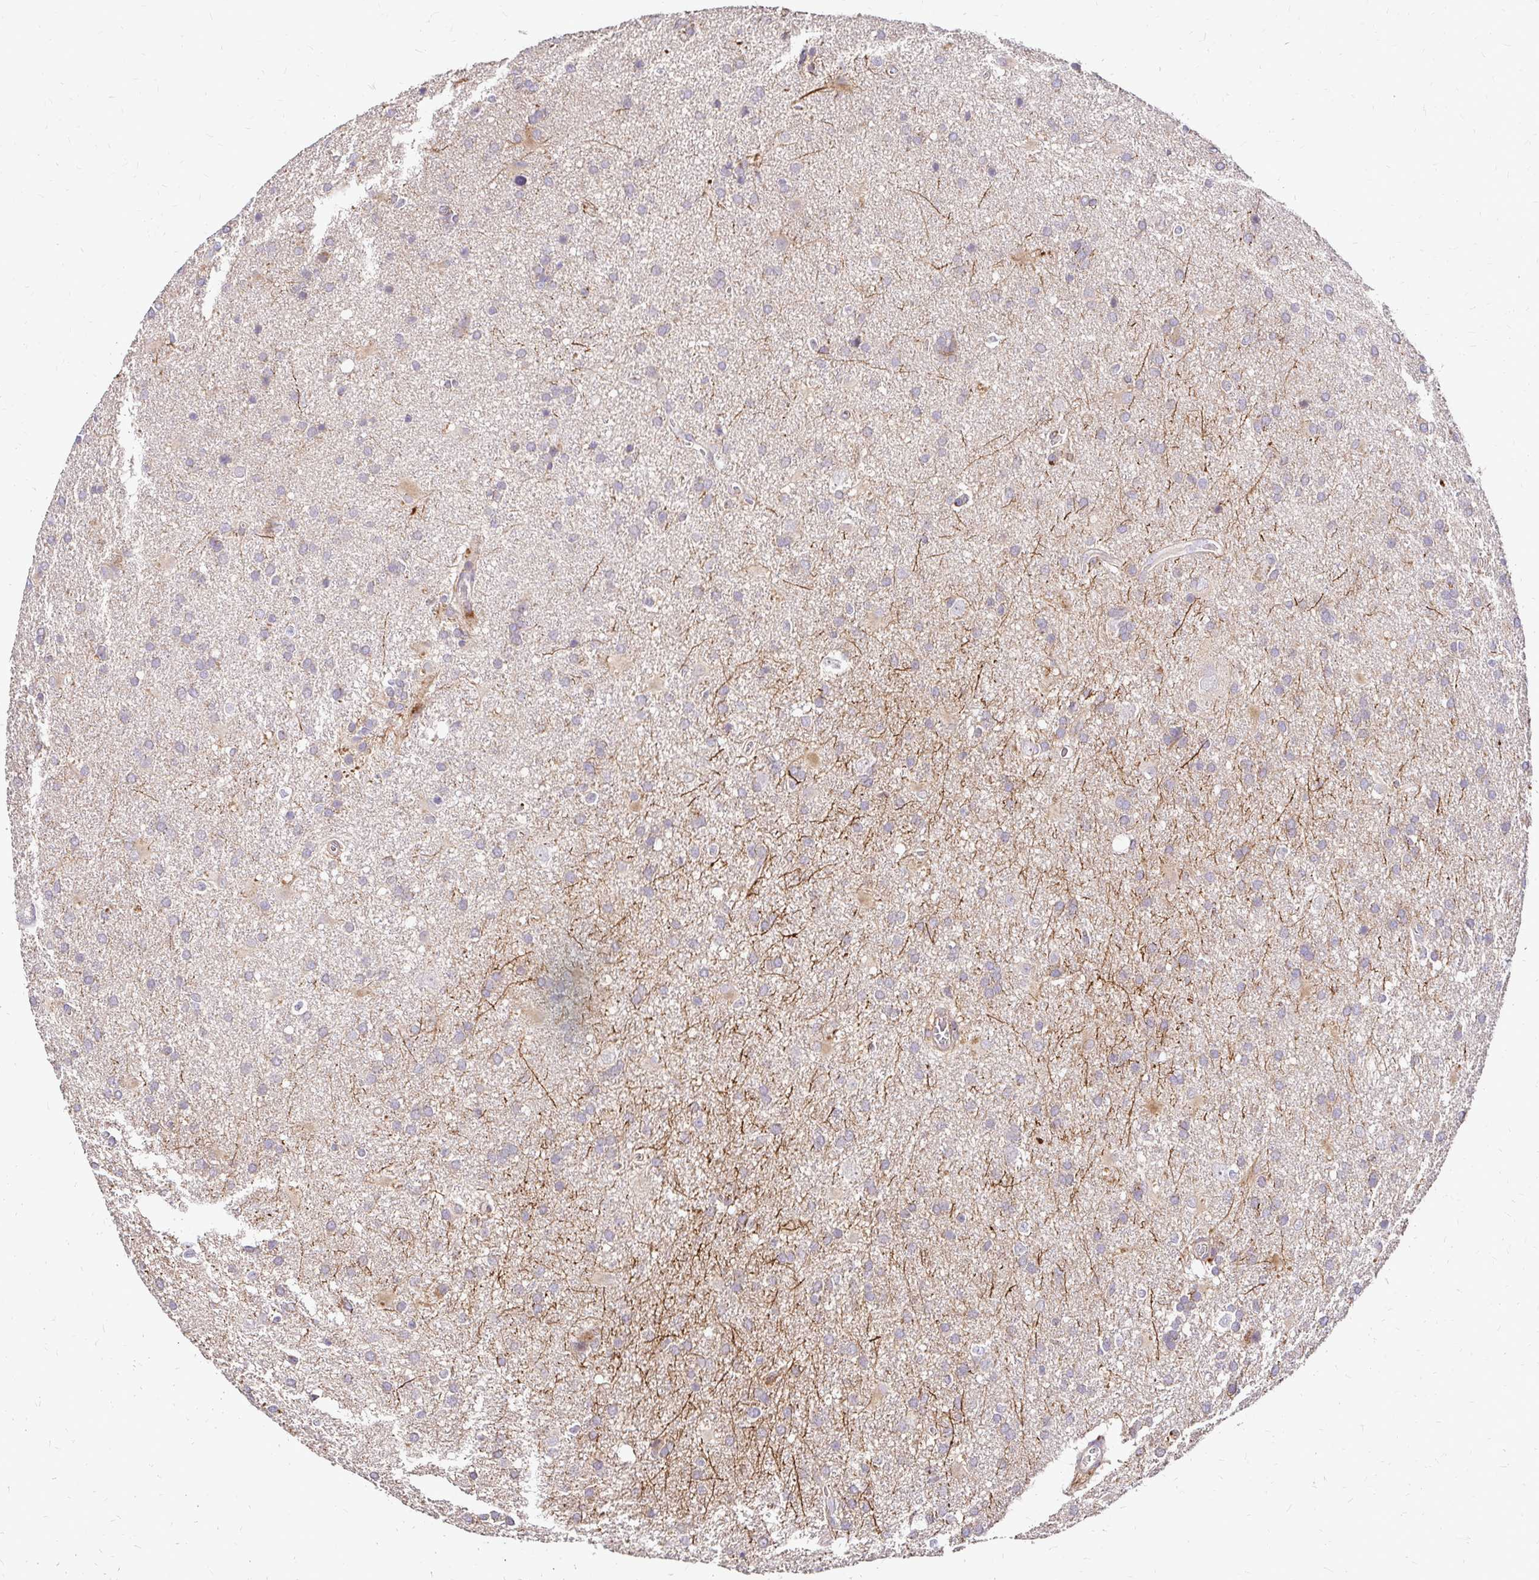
{"staining": {"intensity": "negative", "quantity": "none", "location": "none"}, "tissue": "glioma", "cell_type": "Tumor cells", "image_type": "cancer", "snomed": [{"axis": "morphology", "description": "Glioma, malignant, Low grade"}, {"axis": "topography", "description": "Brain"}], "caption": "This is a photomicrograph of IHC staining of malignant glioma (low-grade), which shows no staining in tumor cells. Nuclei are stained in blue.", "gene": "IDUA", "patient": {"sex": "male", "age": 66}}